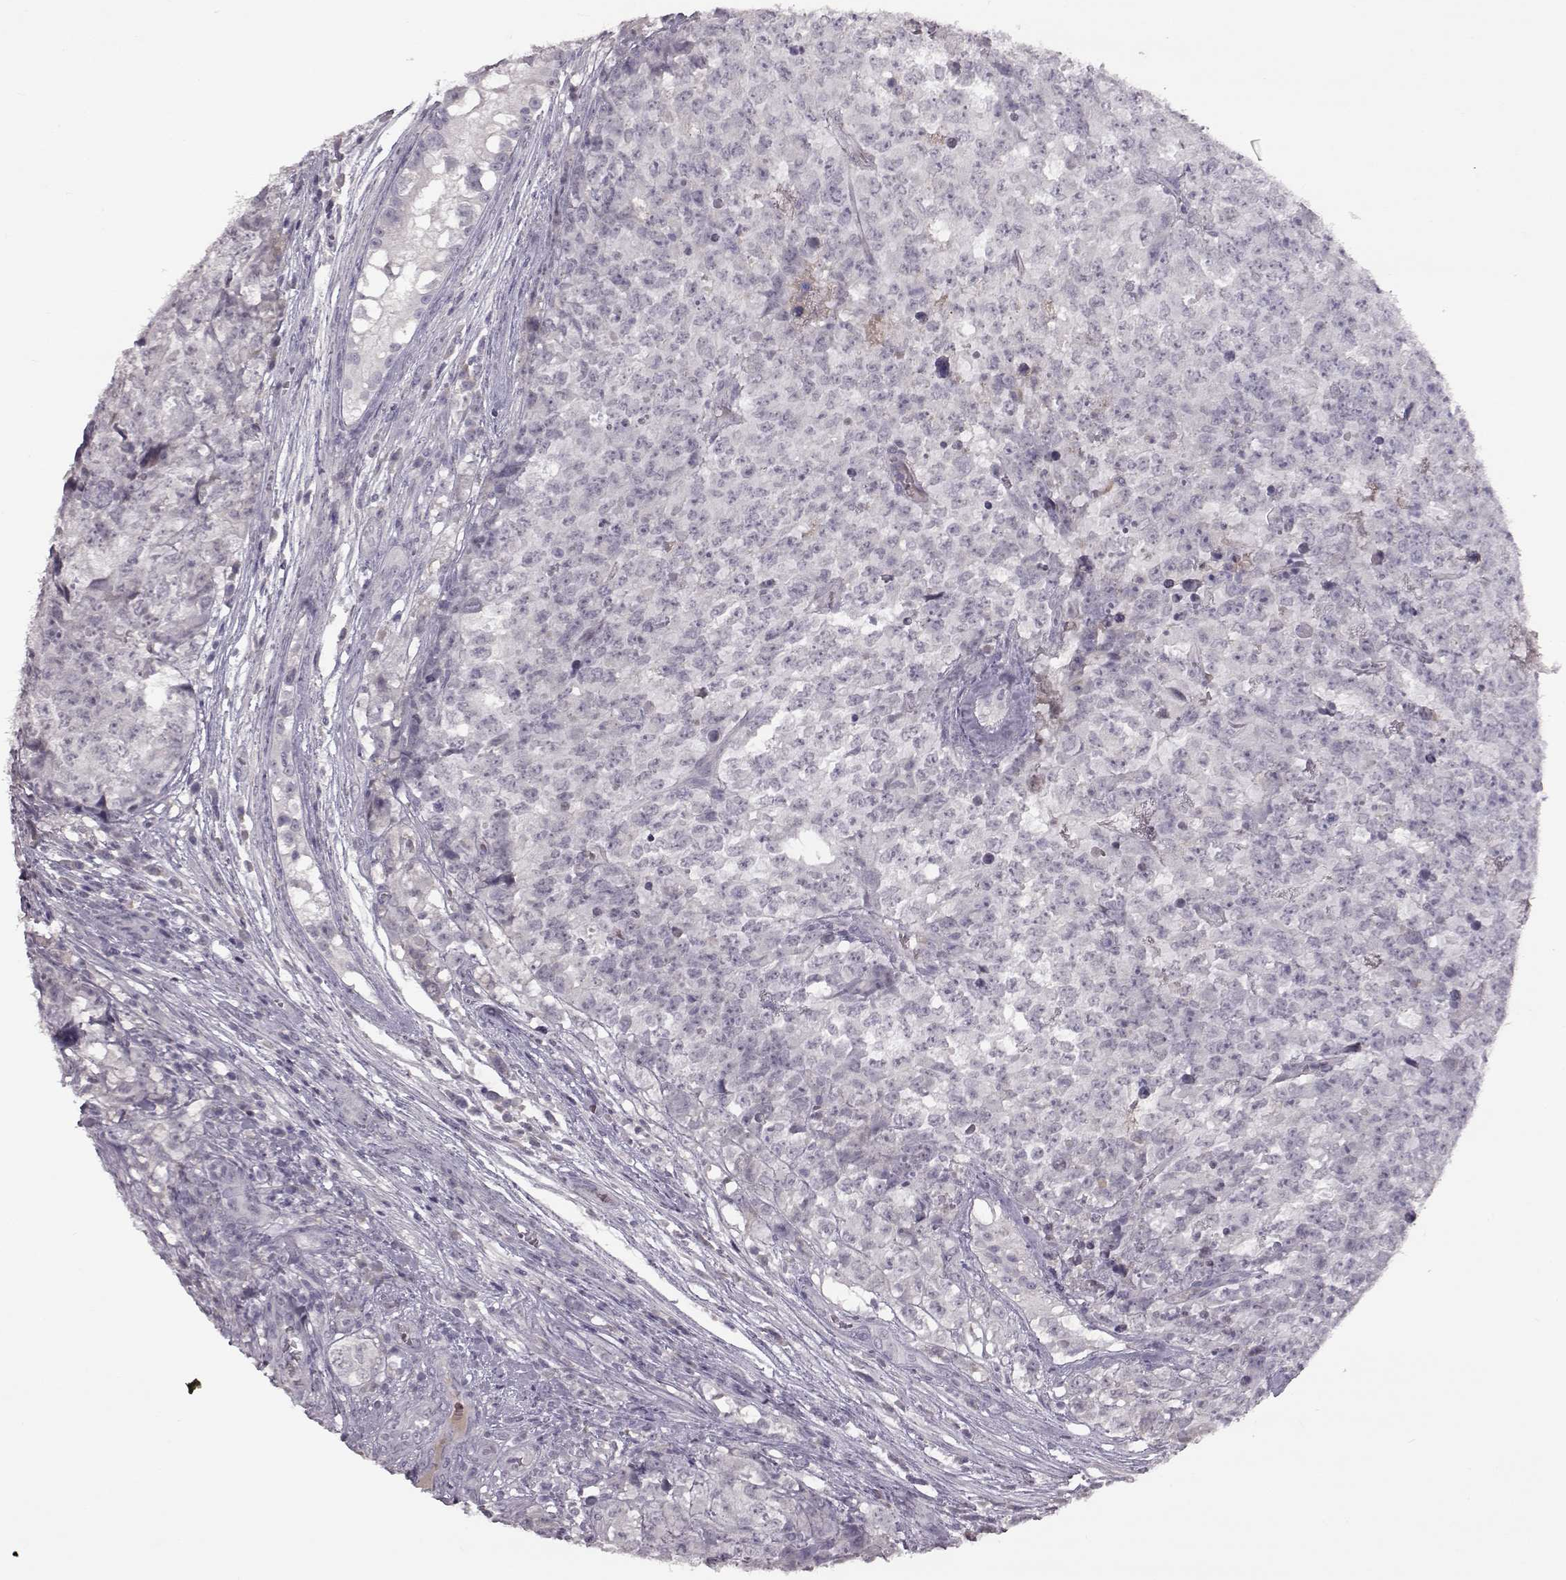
{"staining": {"intensity": "negative", "quantity": "none", "location": "none"}, "tissue": "testis cancer", "cell_type": "Tumor cells", "image_type": "cancer", "snomed": [{"axis": "morphology", "description": "Carcinoma, Embryonal, NOS"}, {"axis": "topography", "description": "Testis"}], "caption": "Human testis cancer (embryonal carcinoma) stained for a protein using immunohistochemistry shows no staining in tumor cells.", "gene": "SPAG17", "patient": {"sex": "male", "age": 23}}